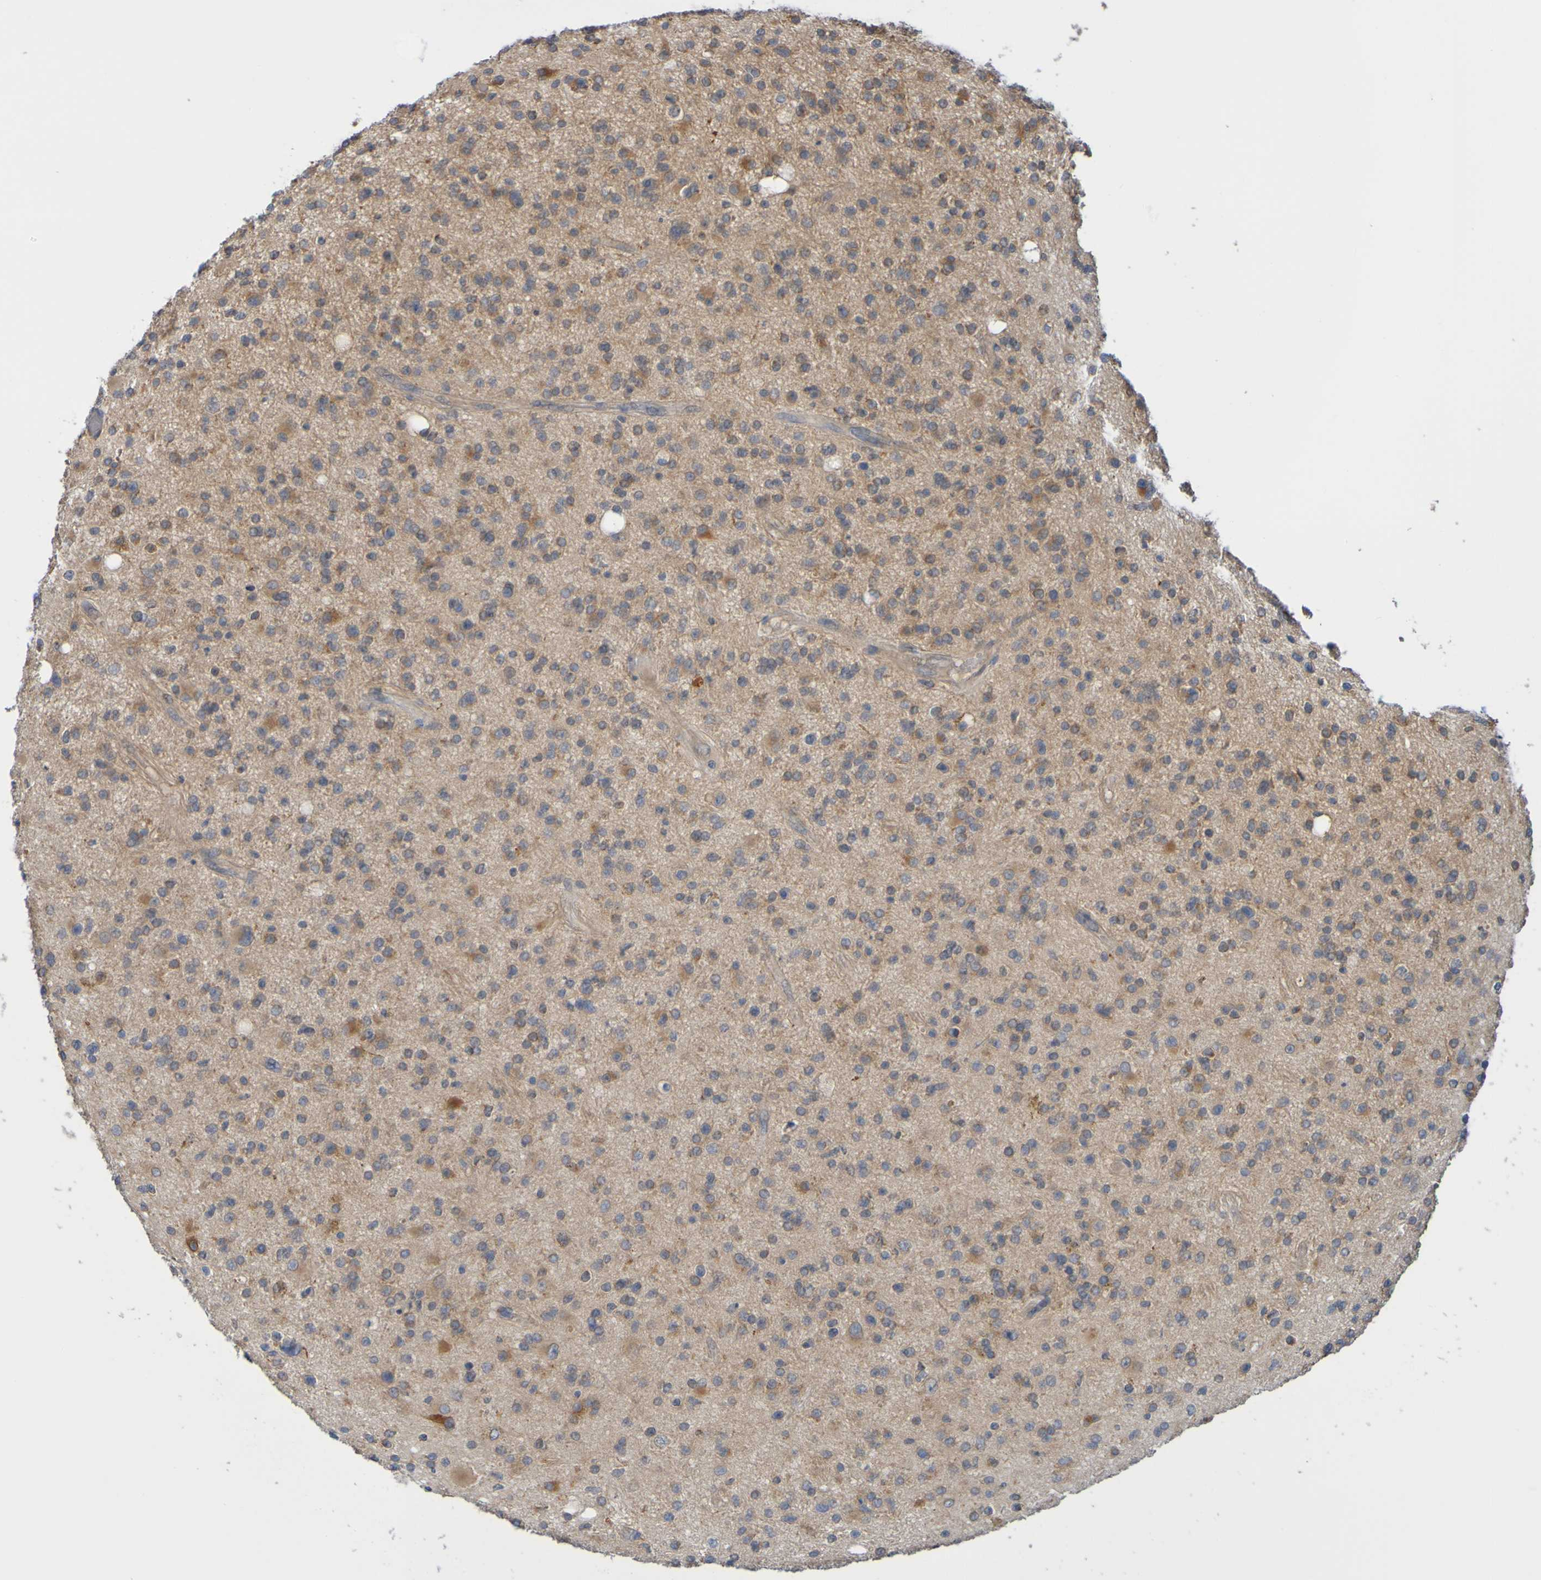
{"staining": {"intensity": "moderate", "quantity": "25%-75%", "location": "cytoplasmic/membranous"}, "tissue": "glioma", "cell_type": "Tumor cells", "image_type": "cancer", "snomed": [{"axis": "morphology", "description": "Glioma, malignant, High grade"}, {"axis": "topography", "description": "Brain"}], "caption": "An immunohistochemistry image of neoplastic tissue is shown. Protein staining in brown labels moderate cytoplasmic/membranous positivity in malignant glioma (high-grade) within tumor cells.", "gene": "NAV2", "patient": {"sex": "male", "age": 33}}